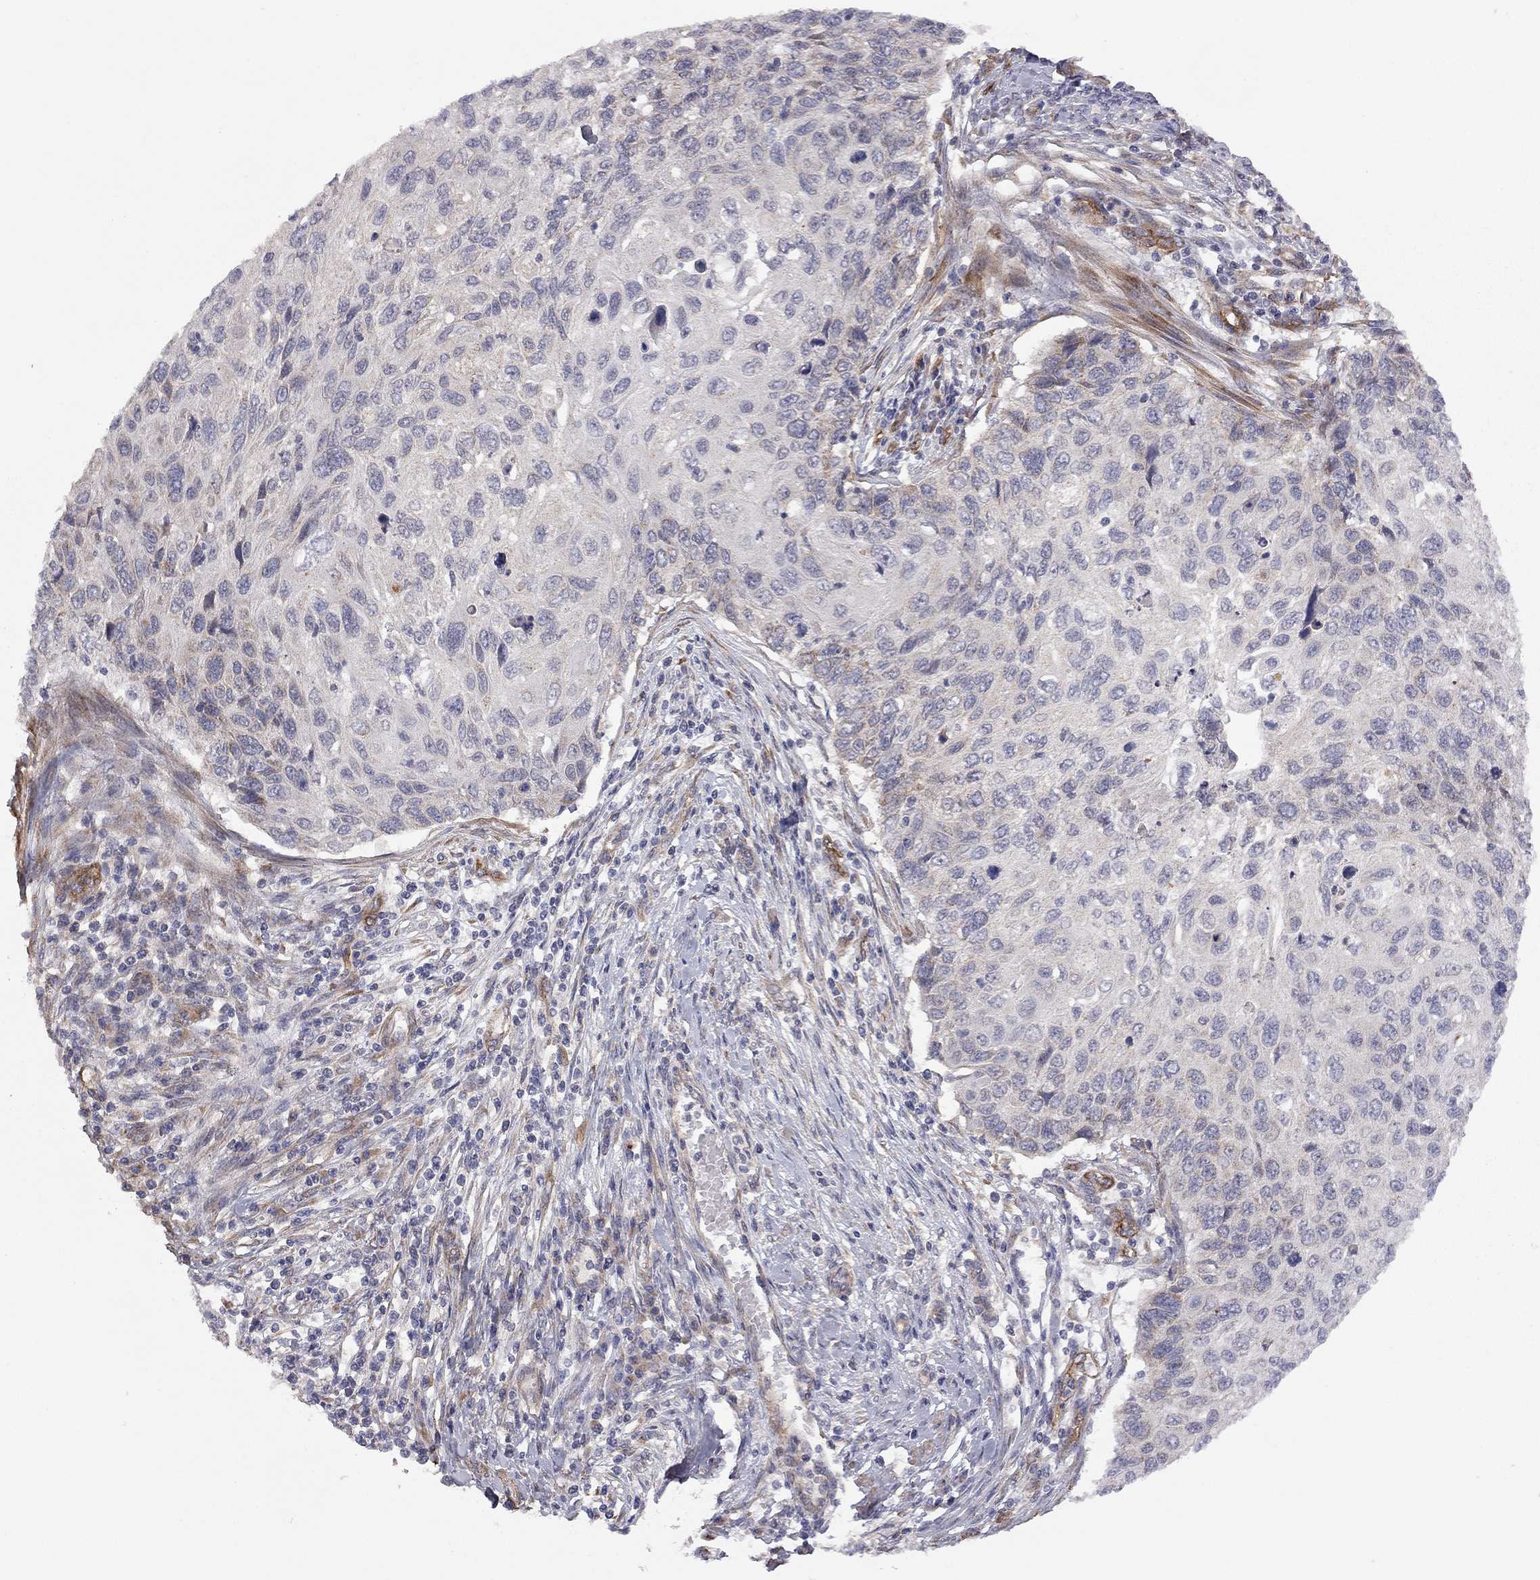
{"staining": {"intensity": "negative", "quantity": "none", "location": "none"}, "tissue": "cervical cancer", "cell_type": "Tumor cells", "image_type": "cancer", "snomed": [{"axis": "morphology", "description": "Squamous cell carcinoma, NOS"}, {"axis": "topography", "description": "Cervix"}], "caption": "Tumor cells show no significant positivity in cervical cancer.", "gene": "EXOC3L2", "patient": {"sex": "female", "age": 70}}